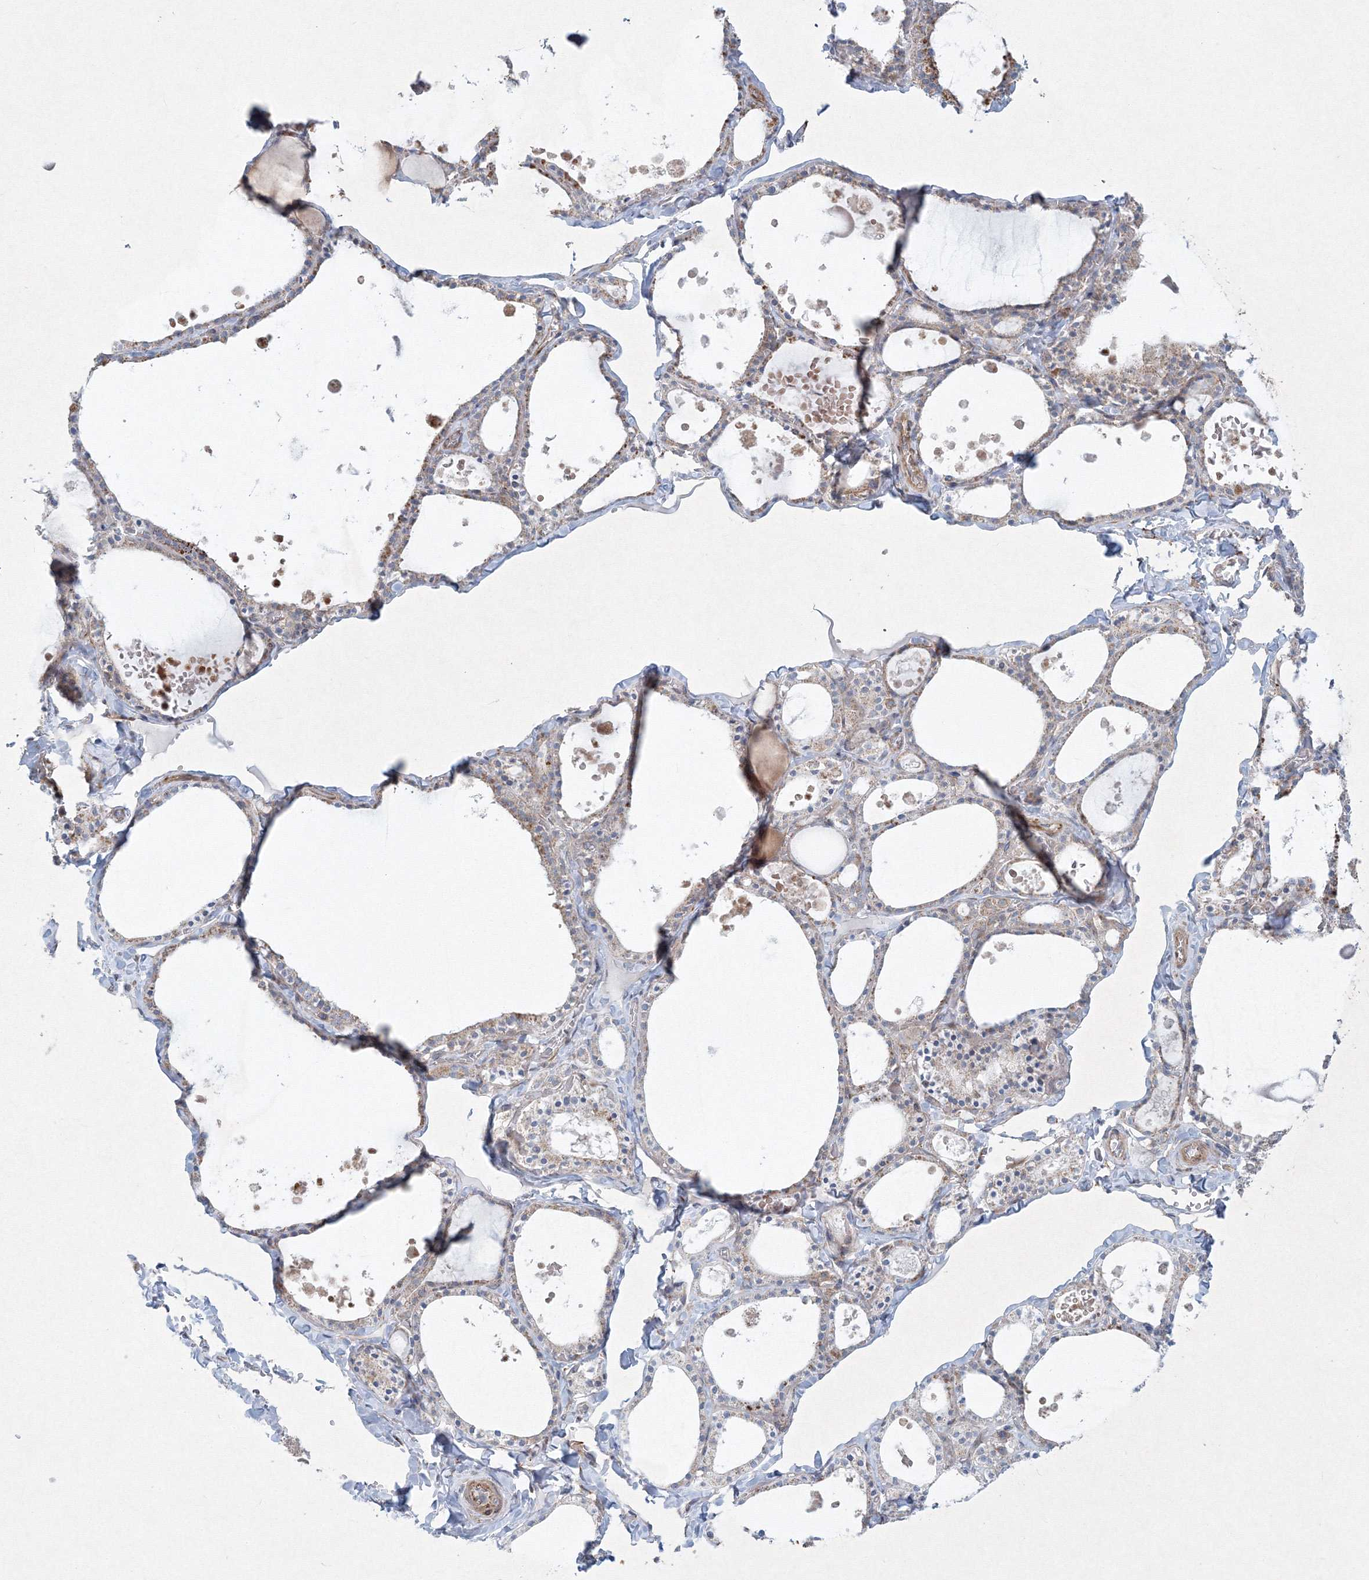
{"staining": {"intensity": "weak", "quantity": "25%-75%", "location": "cytoplasmic/membranous"}, "tissue": "thyroid gland", "cell_type": "Glandular cells", "image_type": "normal", "snomed": [{"axis": "morphology", "description": "Normal tissue, NOS"}, {"axis": "topography", "description": "Thyroid gland"}], "caption": "Immunohistochemical staining of normal thyroid gland displays weak cytoplasmic/membranous protein expression in approximately 25%-75% of glandular cells.", "gene": "WDR49", "patient": {"sex": "male", "age": 56}}